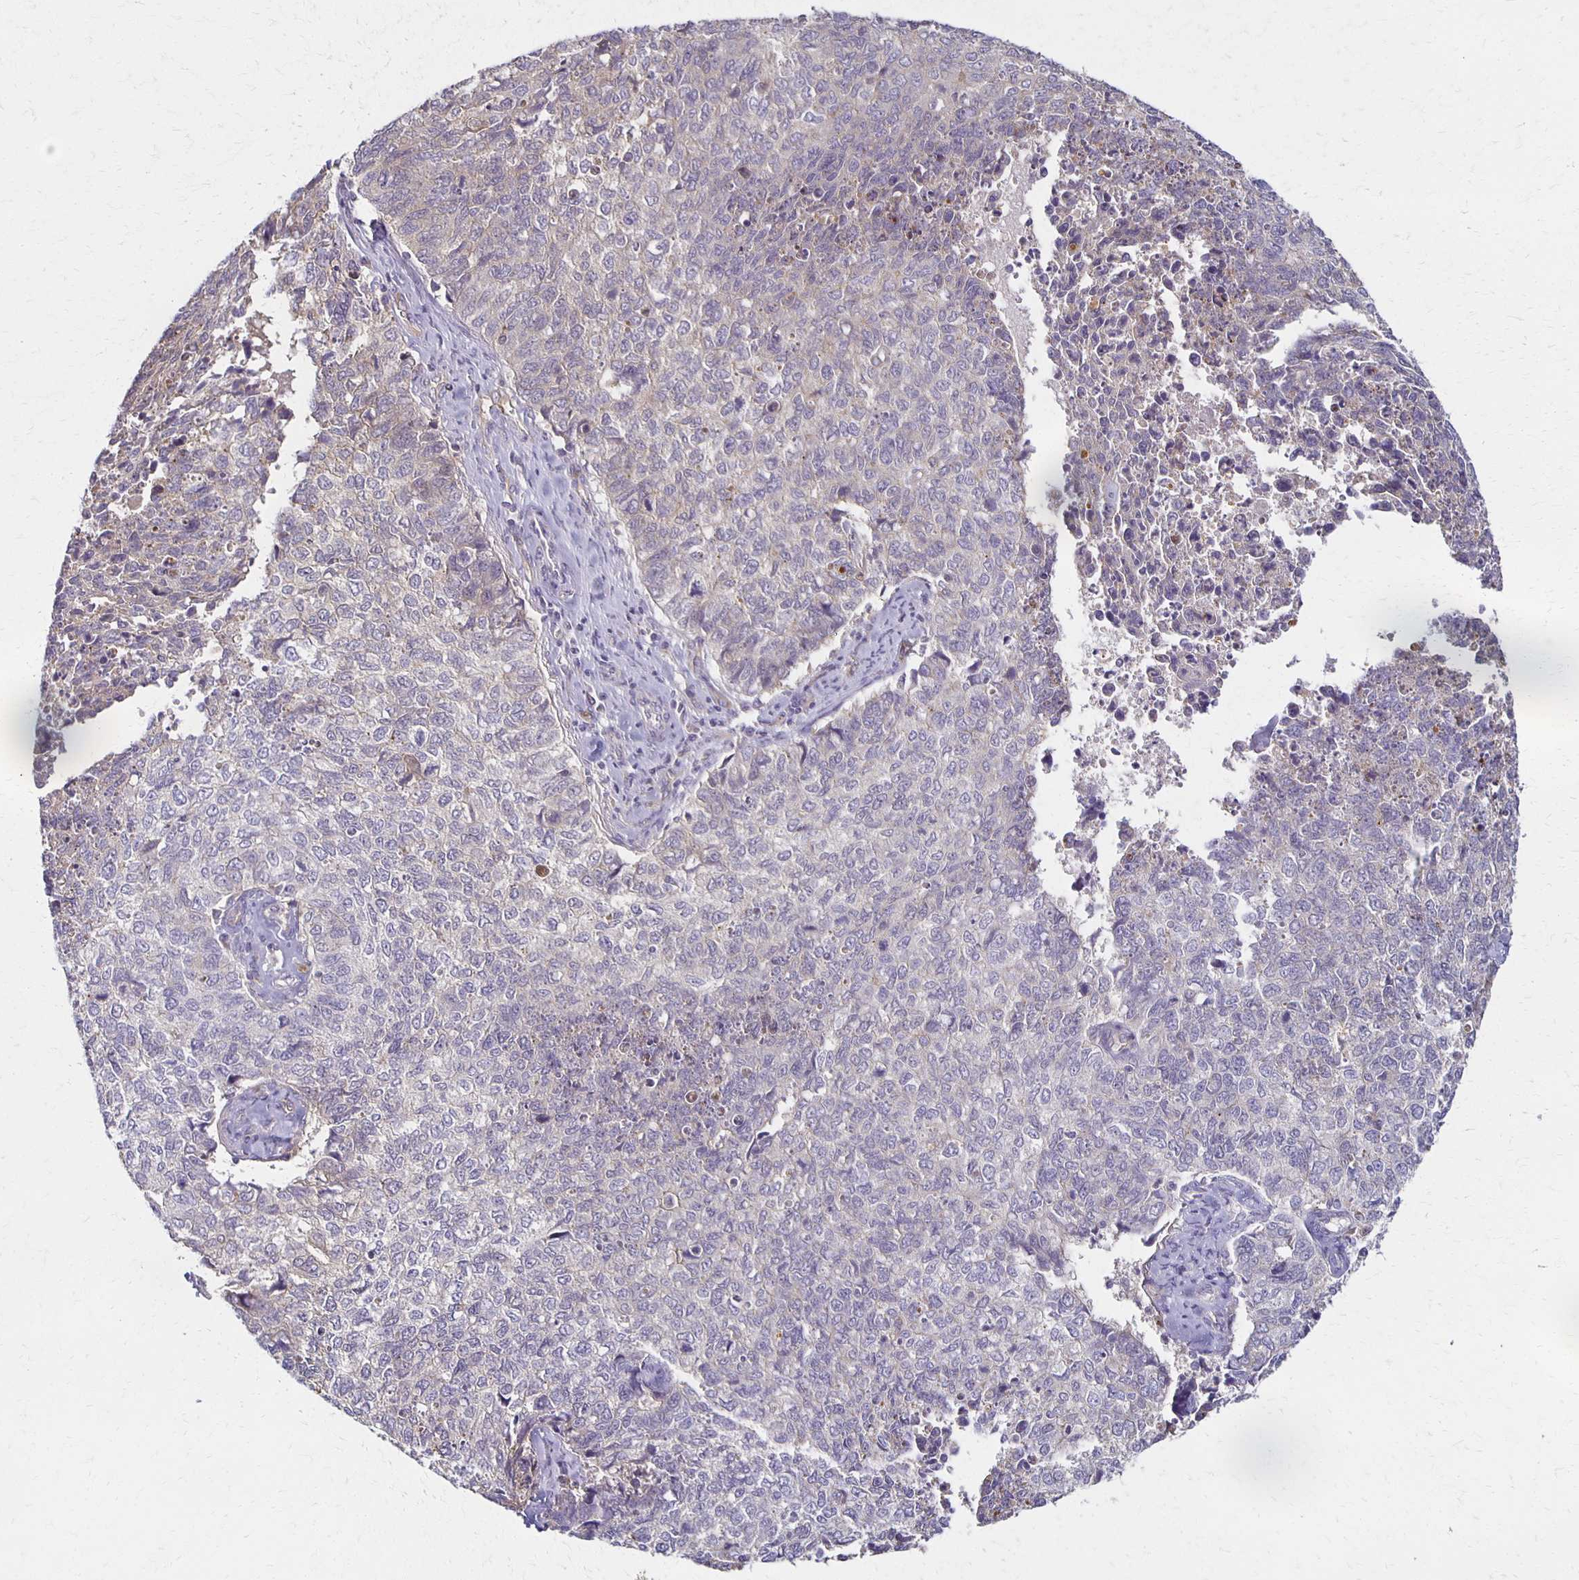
{"staining": {"intensity": "negative", "quantity": "none", "location": "none"}, "tissue": "cervical cancer", "cell_type": "Tumor cells", "image_type": "cancer", "snomed": [{"axis": "morphology", "description": "Adenocarcinoma, NOS"}, {"axis": "topography", "description": "Cervix"}], "caption": "Protein analysis of cervical cancer (adenocarcinoma) demonstrates no significant positivity in tumor cells.", "gene": "GPX4", "patient": {"sex": "female", "age": 63}}